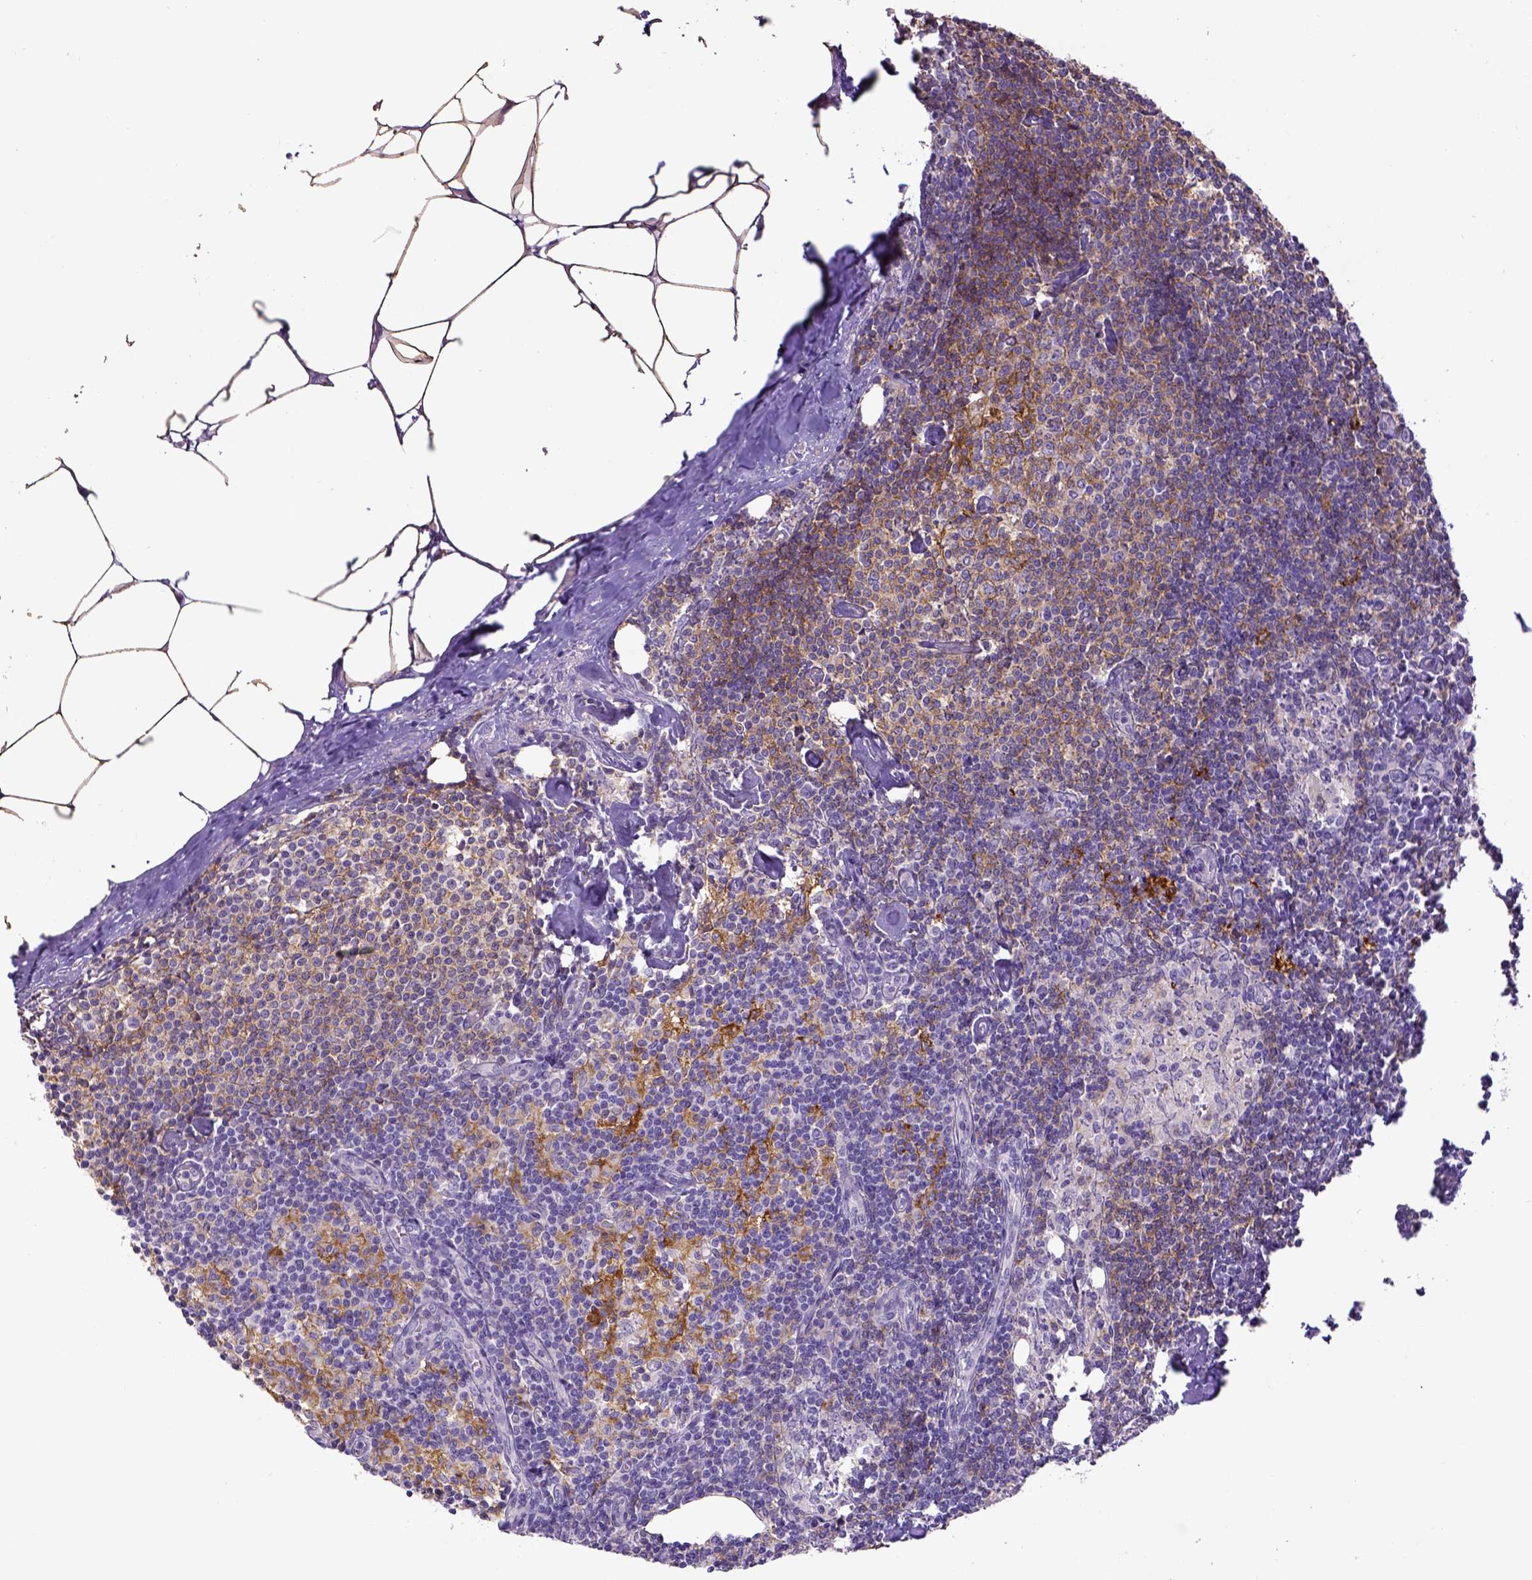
{"staining": {"intensity": "moderate", "quantity": "25%-75%", "location": "cytoplasmic/membranous"}, "tissue": "lymph node", "cell_type": "Germinal center cells", "image_type": "normal", "snomed": [{"axis": "morphology", "description": "Normal tissue, NOS"}, {"axis": "topography", "description": "Lymph node"}], "caption": "Brown immunohistochemical staining in normal human lymph node shows moderate cytoplasmic/membranous positivity in approximately 25%-75% of germinal center cells. Nuclei are stained in blue.", "gene": "CD40", "patient": {"sex": "female", "age": 69}}